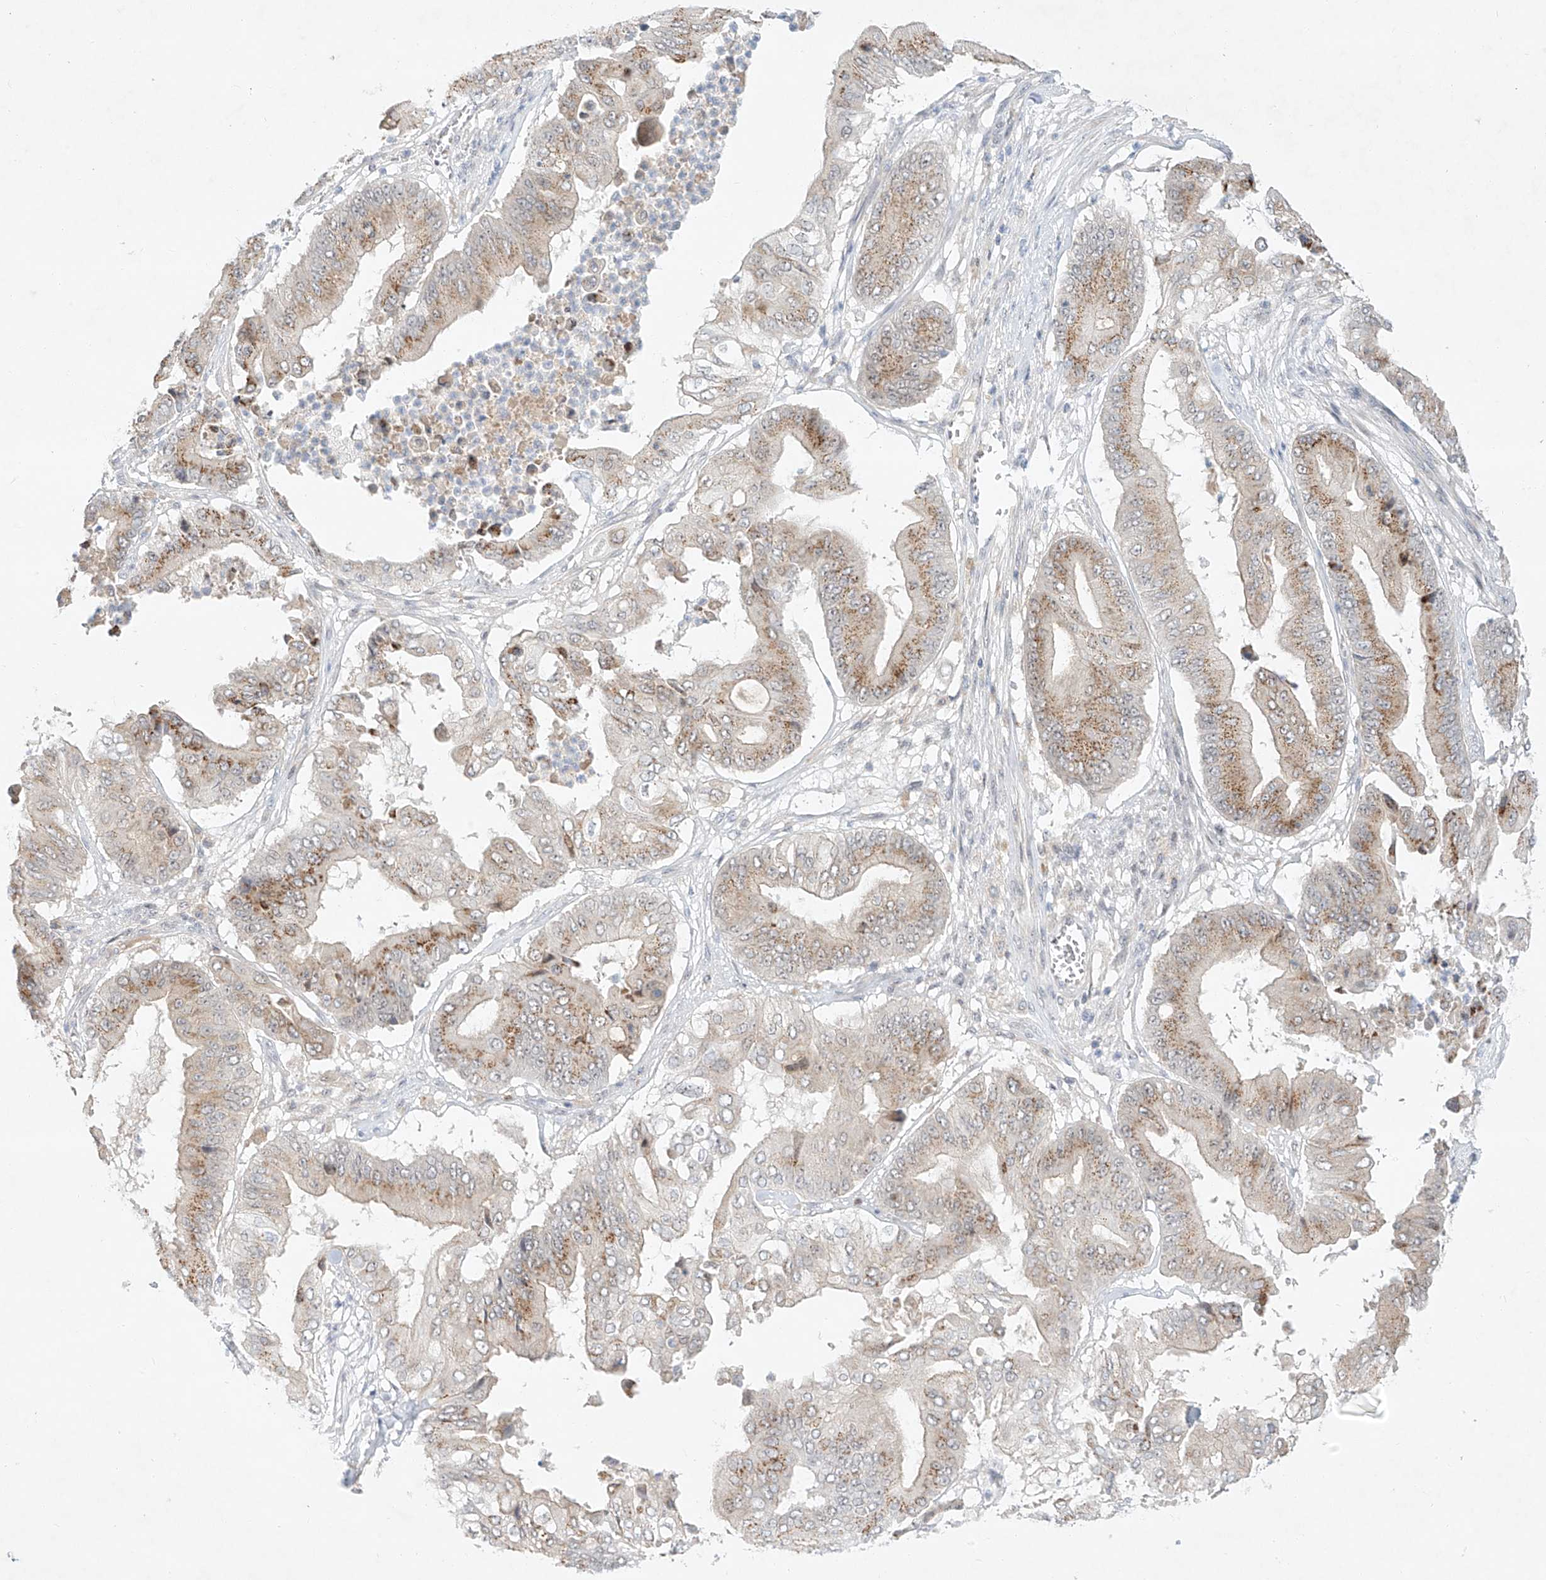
{"staining": {"intensity": "moderate", "quantity": "25%-75%", "location": "cytoplasmic/membranous"}, "tissue": "pancreatic cancer", "cell_type": "Tumor cells", "image_type": "cancer", "snomed": [{"axis": "morphology", "description": "Adenocarcinoma, NOS"}, {"axis": "topography", "description": "Pancreas"}], "caption": "The immunohistochemical stain highlights moderate cytoplasmic/membranous expression in tumor cells of adenocarcinoma (pancreatic) tissue. Using DAB (3,3'-diaminobenzidine) (brown) and hematoxylin (blue) stains, captured at high magnification using brightfield microscopy.", "gene": "PAK6", "patient": {"sex": "female", "age": 77}}